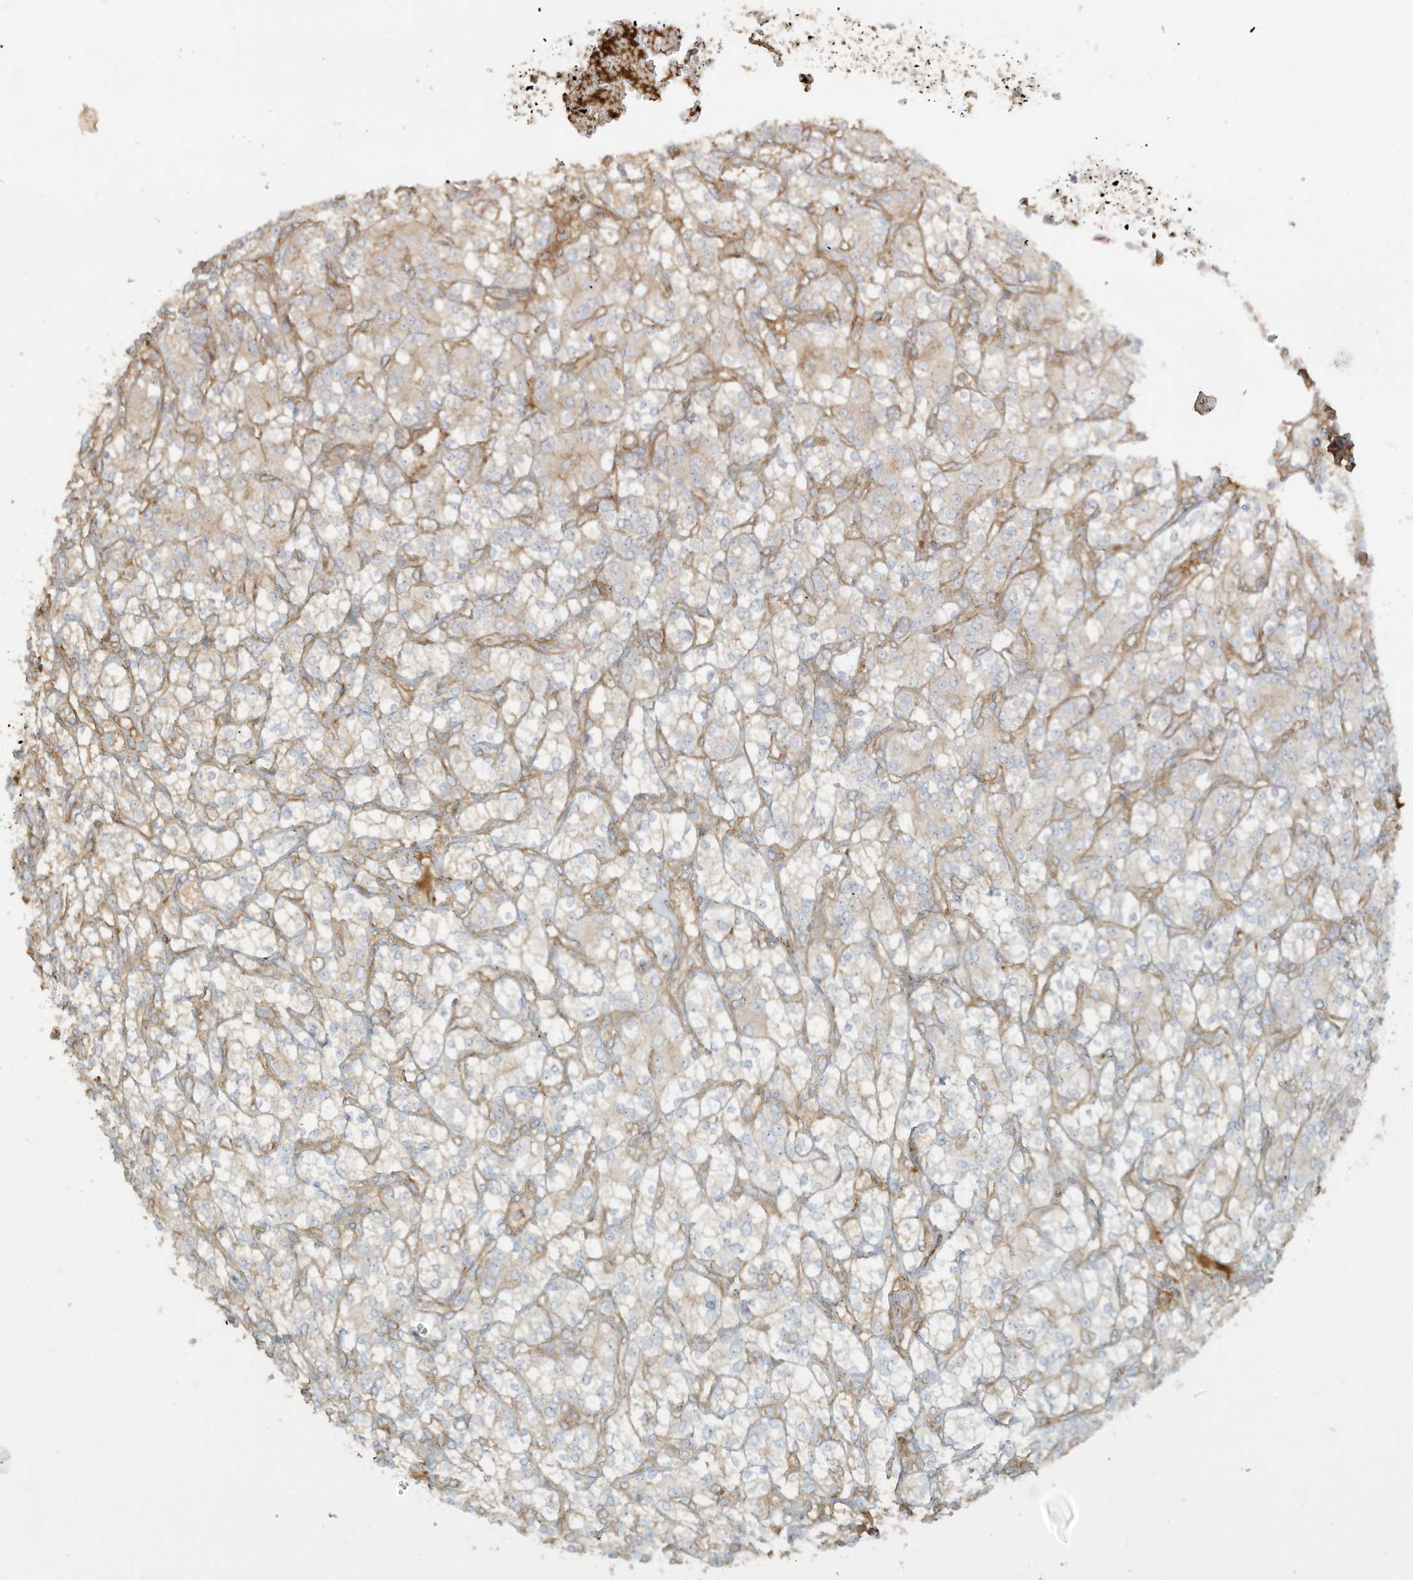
{"staining": {"intensity": "weak", "quantity": "<25%", "location": "cytoplasmic/membranous"}, "tissue": "renal cancer", "cell_type": "Tumor cells", "image_type": "cancer", "snomed": [{"axis": "morphology", "description": "Adenocarcinoma, NOS"}, {"axis": "topography", "description": "Kidney"}], "caption": "High magnification brightfield microscopy of renal cancer (adenocarcinoma) stained with DAB (3,3'-diaminobenzidine) (brown) and counterstained with hematoxylin (blue): tumor cells show no significant positivity.", "gene": "ENTR1", "patient": {"sex": "male", "age": 77}}